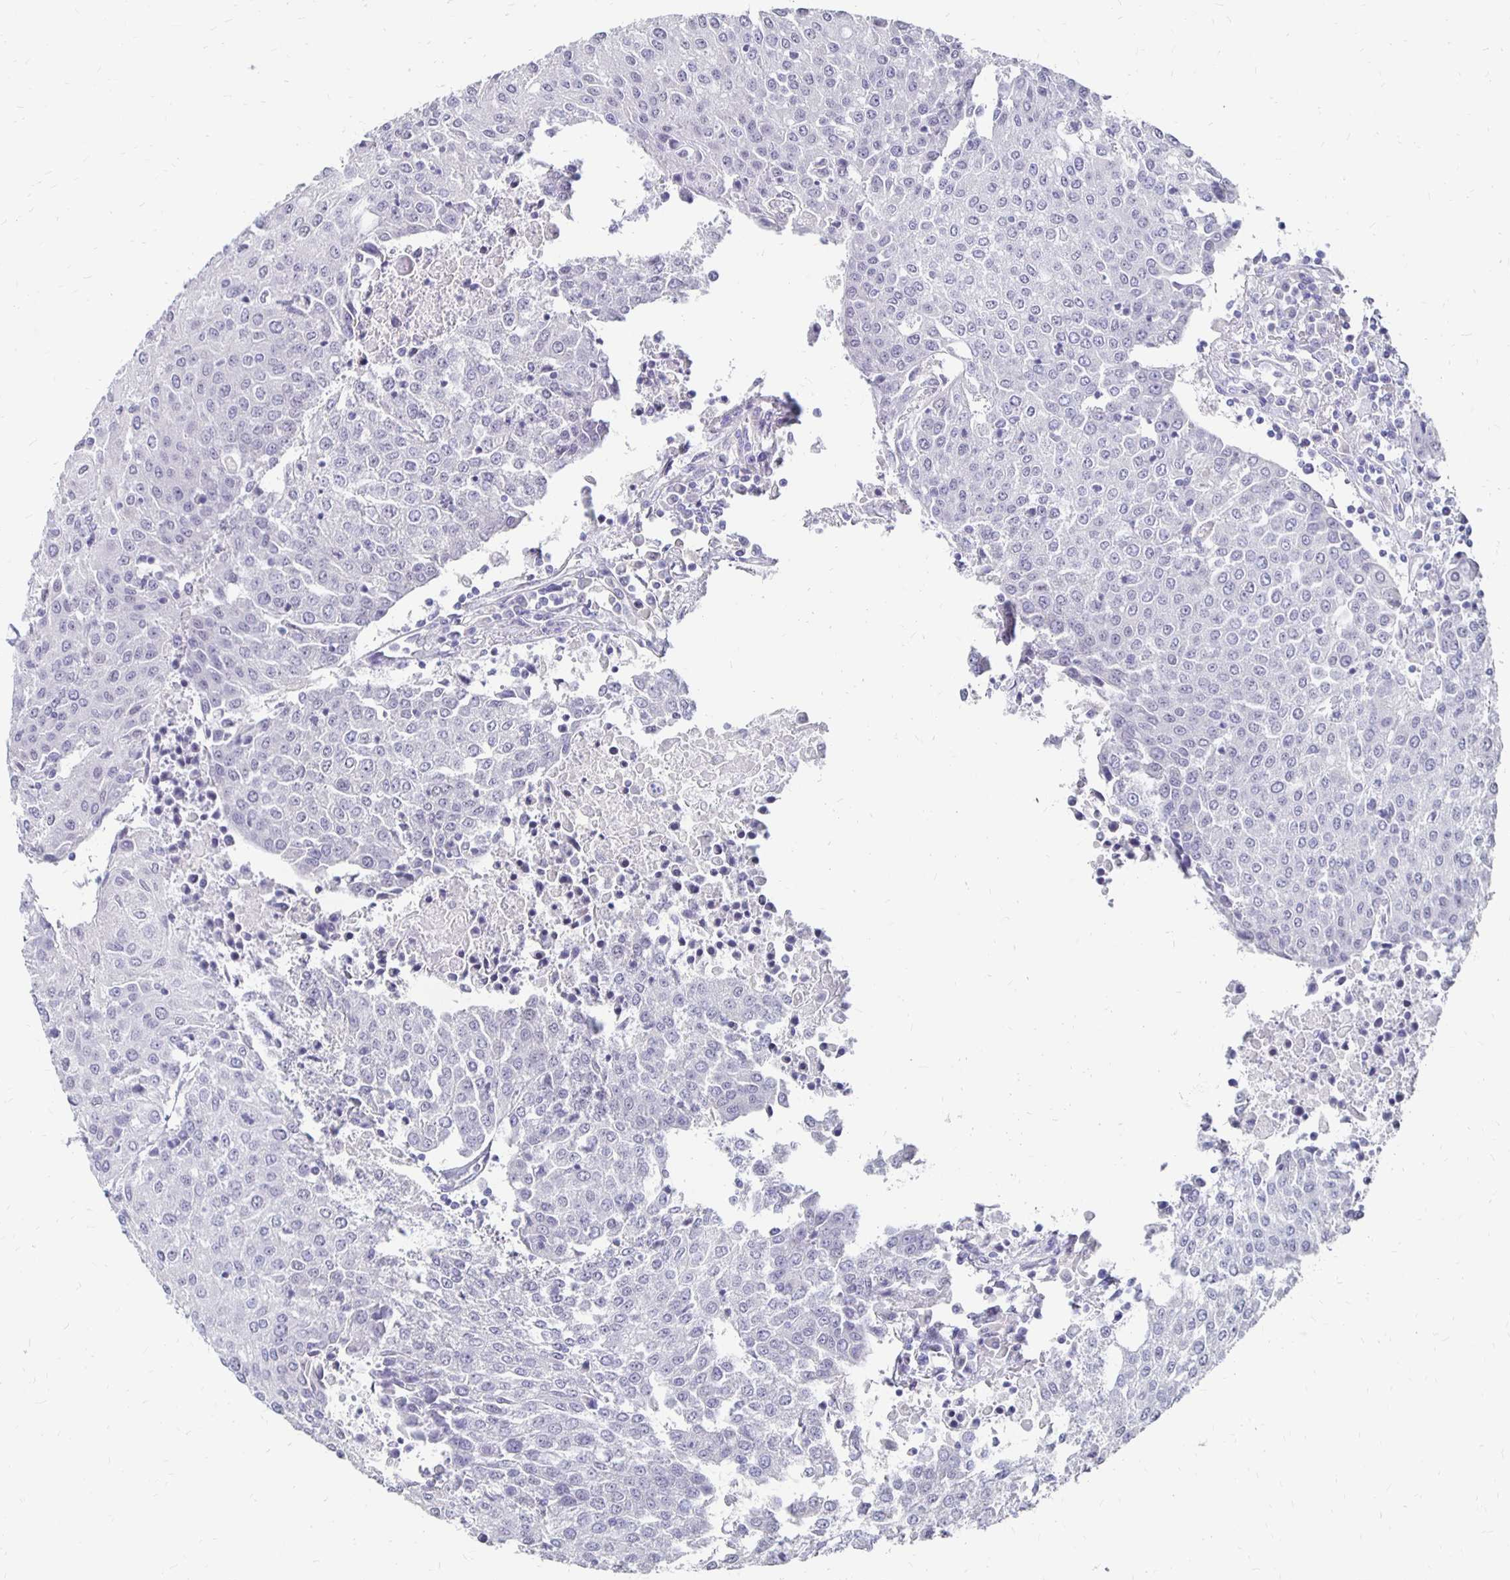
{"staining": {"intensity": "negative", "quantity": "none", "location": "none"}, "tissue": "urothelial cancer", "cell_type": "Tumor cells", "image_type": "cancer", "snomed": [{"axis": "morphology", "description": "Urothelial carcinoma, High grade"}, {"axis": "topography", "description": "Urinary bladder"}], "caption": "Immunohistochemistry histopathology image of human urothelial cancer stained for a protein (brown), which exhibits no staining in tumor cells.", "gene": "ATOSB", "patient": {"sex": "female", "age": 85}}